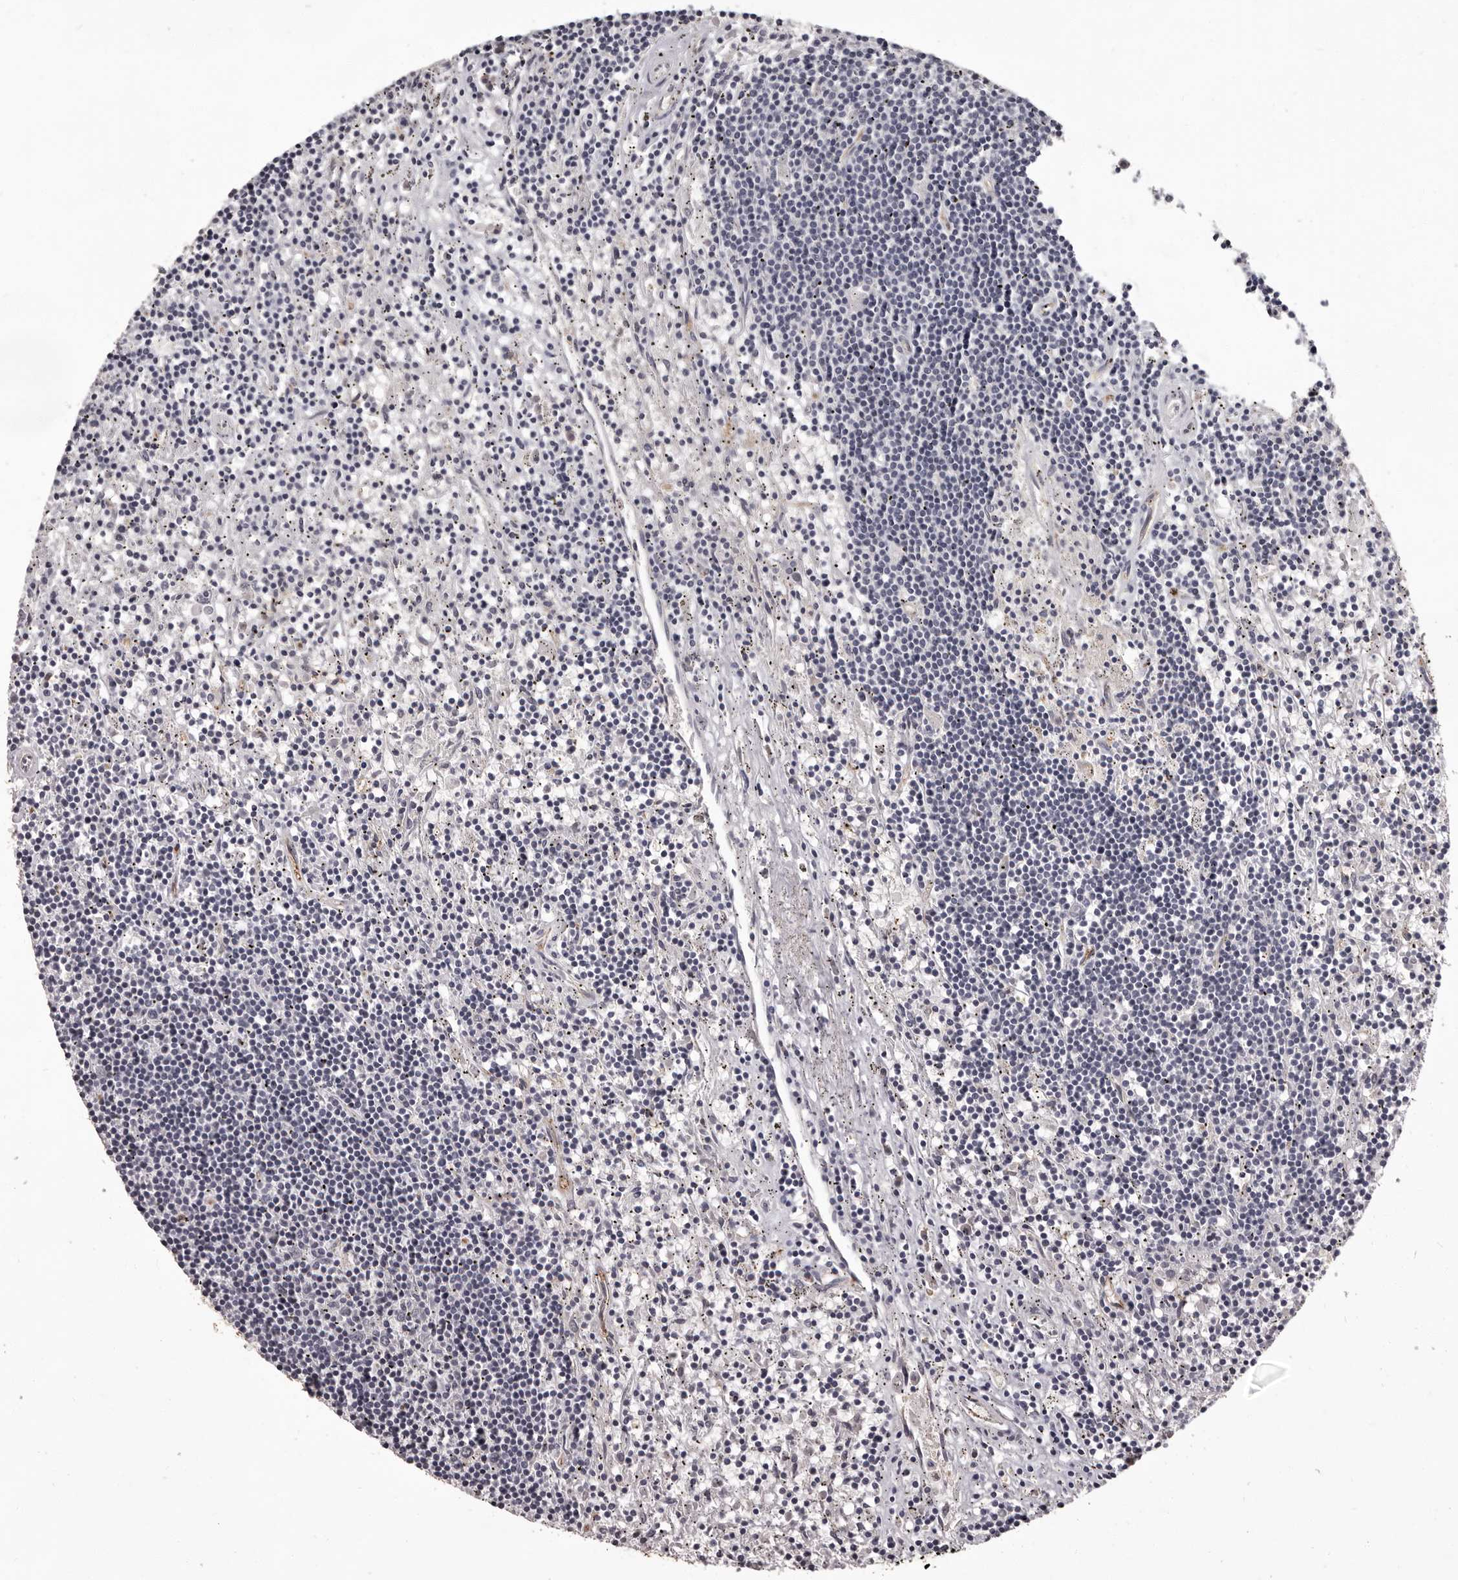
{"staining": {"intensity": "negative", "quantity": "none", "location": "none"}, "tissue": "lymphoma", "cell_type": "Tumor cells", "image_type": "cancer", "snomed": [{"axis": "morphology", "description": "Malignant lymphoma, non-Hodgkin's type, Low grade"}, {"axis": "topography", "description": "Spleen"}], "caption": "This is an immunohistochemistry image of human lymphoma. There is no staining in tumor cells.", "gene": "GPR78", "patient": {"sex": "male", "age": 76}}